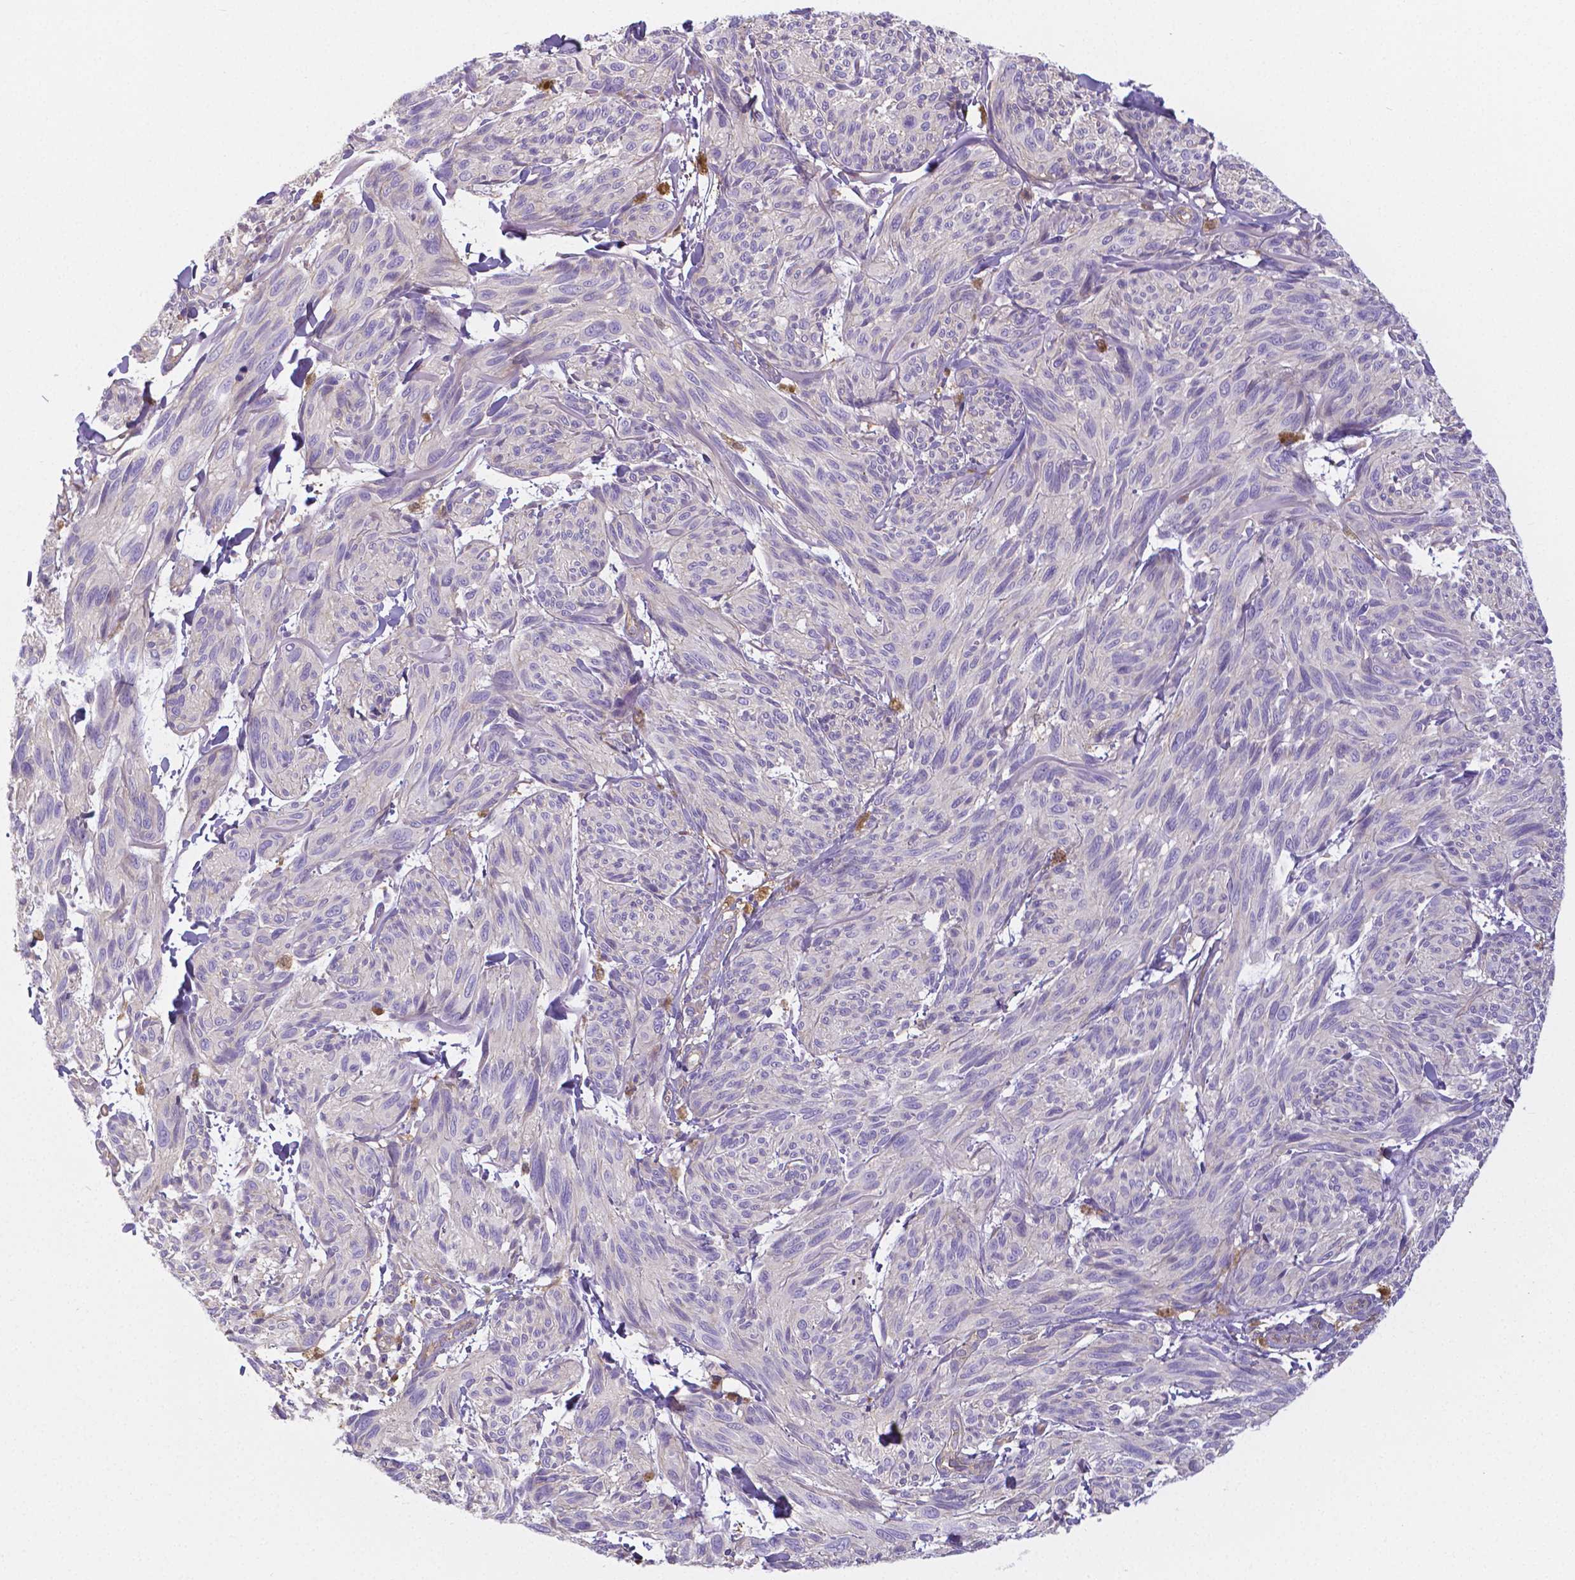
{"staining": {"intensity": "negative", "quantity": "none", "location": "none"}, "tissue": "melanoma", "cell_type": "Tumor cells", "image_type": "cancer", "snomed": [{"axis": "morphology", "description": "Malignant melanoma, NOS"}, {"axis": "topography", "description": "Skin"}], "caption": "Immunohistochemistry (IHC) image of neoplastic tissue: malignant melanoma stained with DAB (3,3'-diaminobenzidine) exhibits no significant protein staining in tumor cells.", "gene": "CRMP1", "patient": {"sex": "male", "age": 79}}